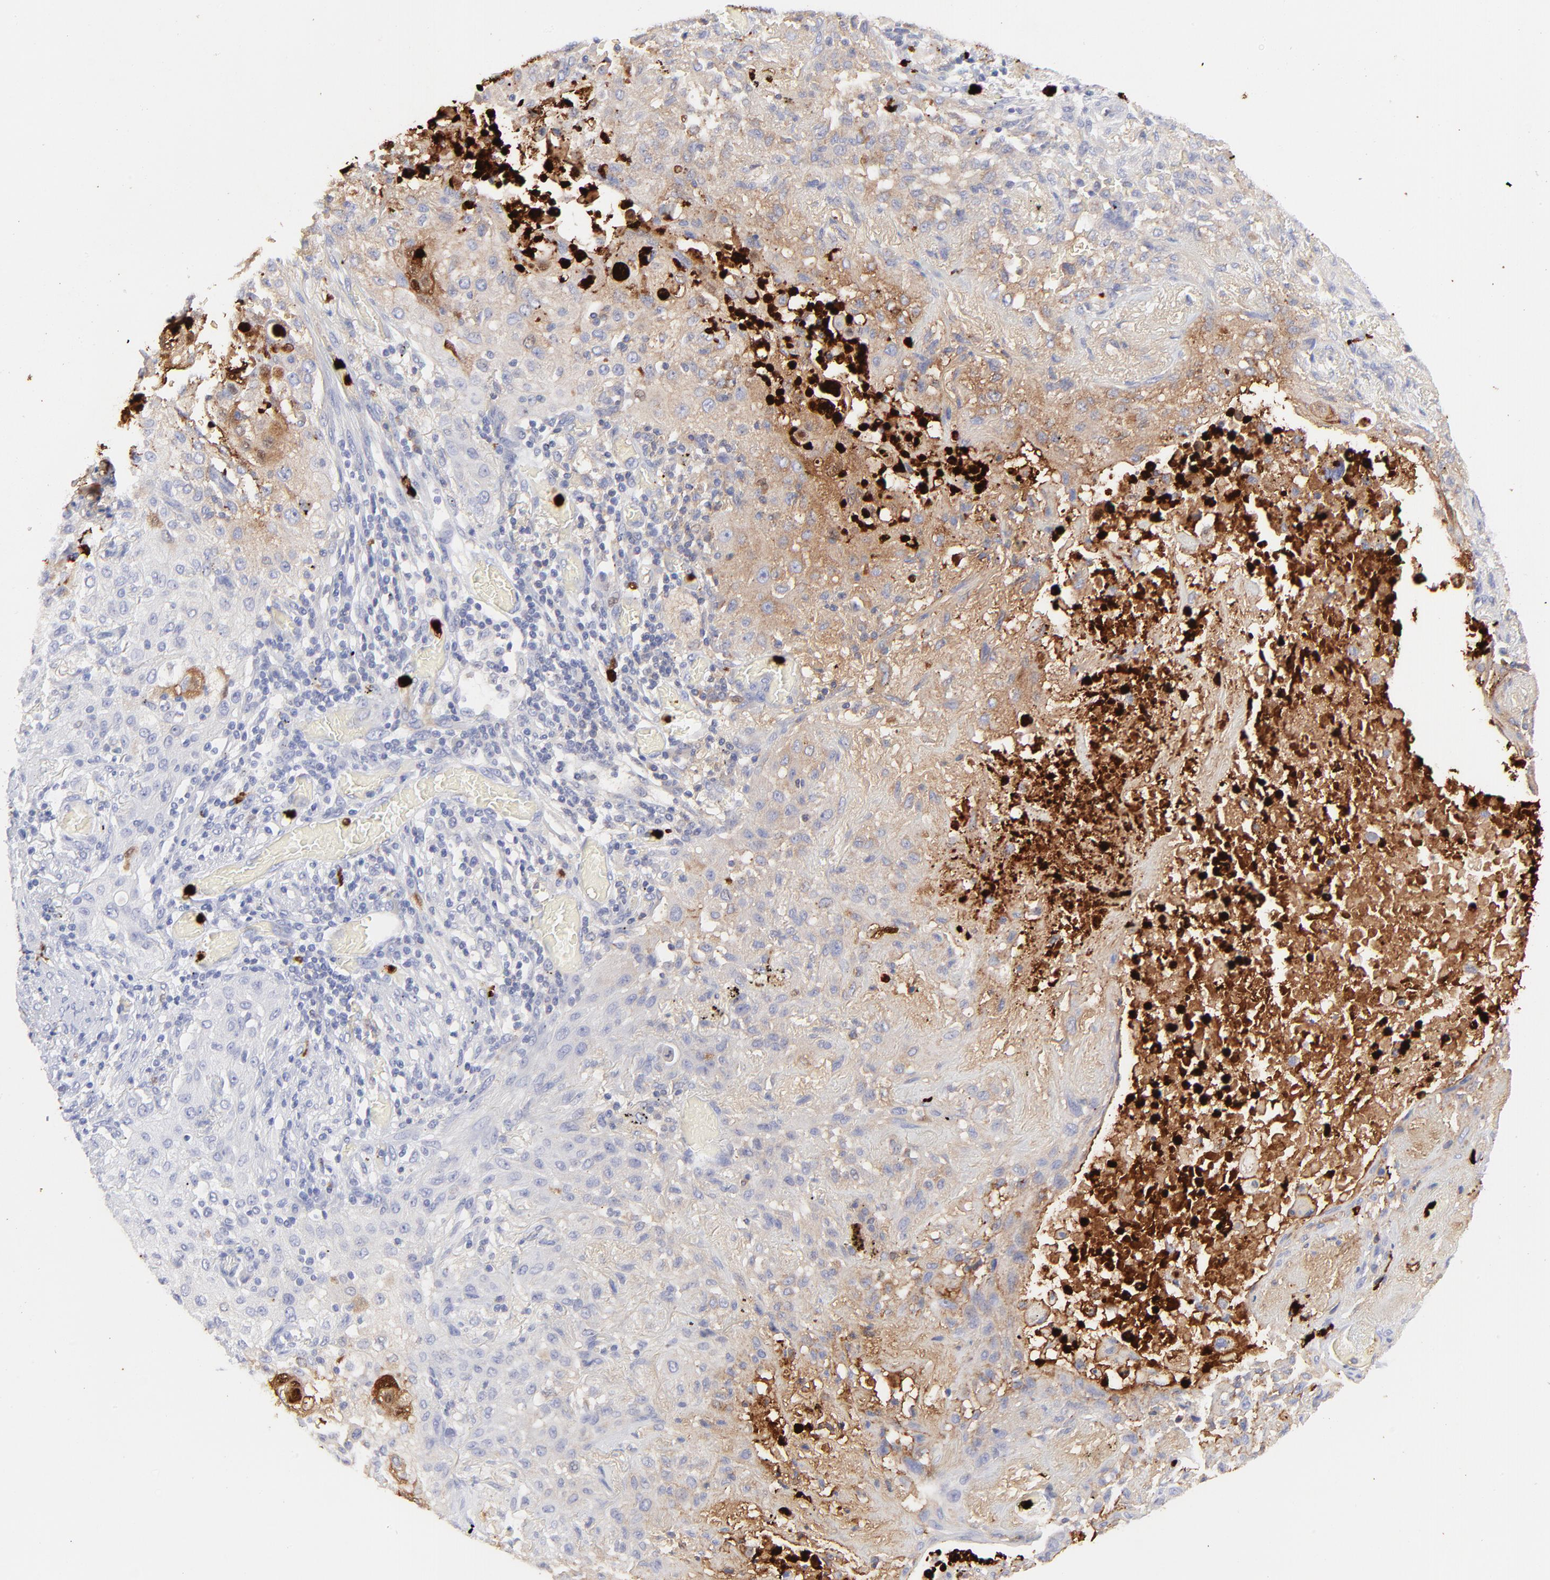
{"staining": {"intensity": "negative", "quantity": "none", "location": "none"}, "tissue": "lung cancer", "cell_type": "Tumor cells", "image_type": "cancer", "snomed": [{"axis": "morphology", "description": "Squamous cell carcinoma, NOS"}, {"axis": "topography", "description": "Lung"}], "caption": "Tumor cells are negative for brown protein staining in lung squamous cell carcinoma.", "gene": "S100A12", "patient": {"sex": "female", "age": 47}}